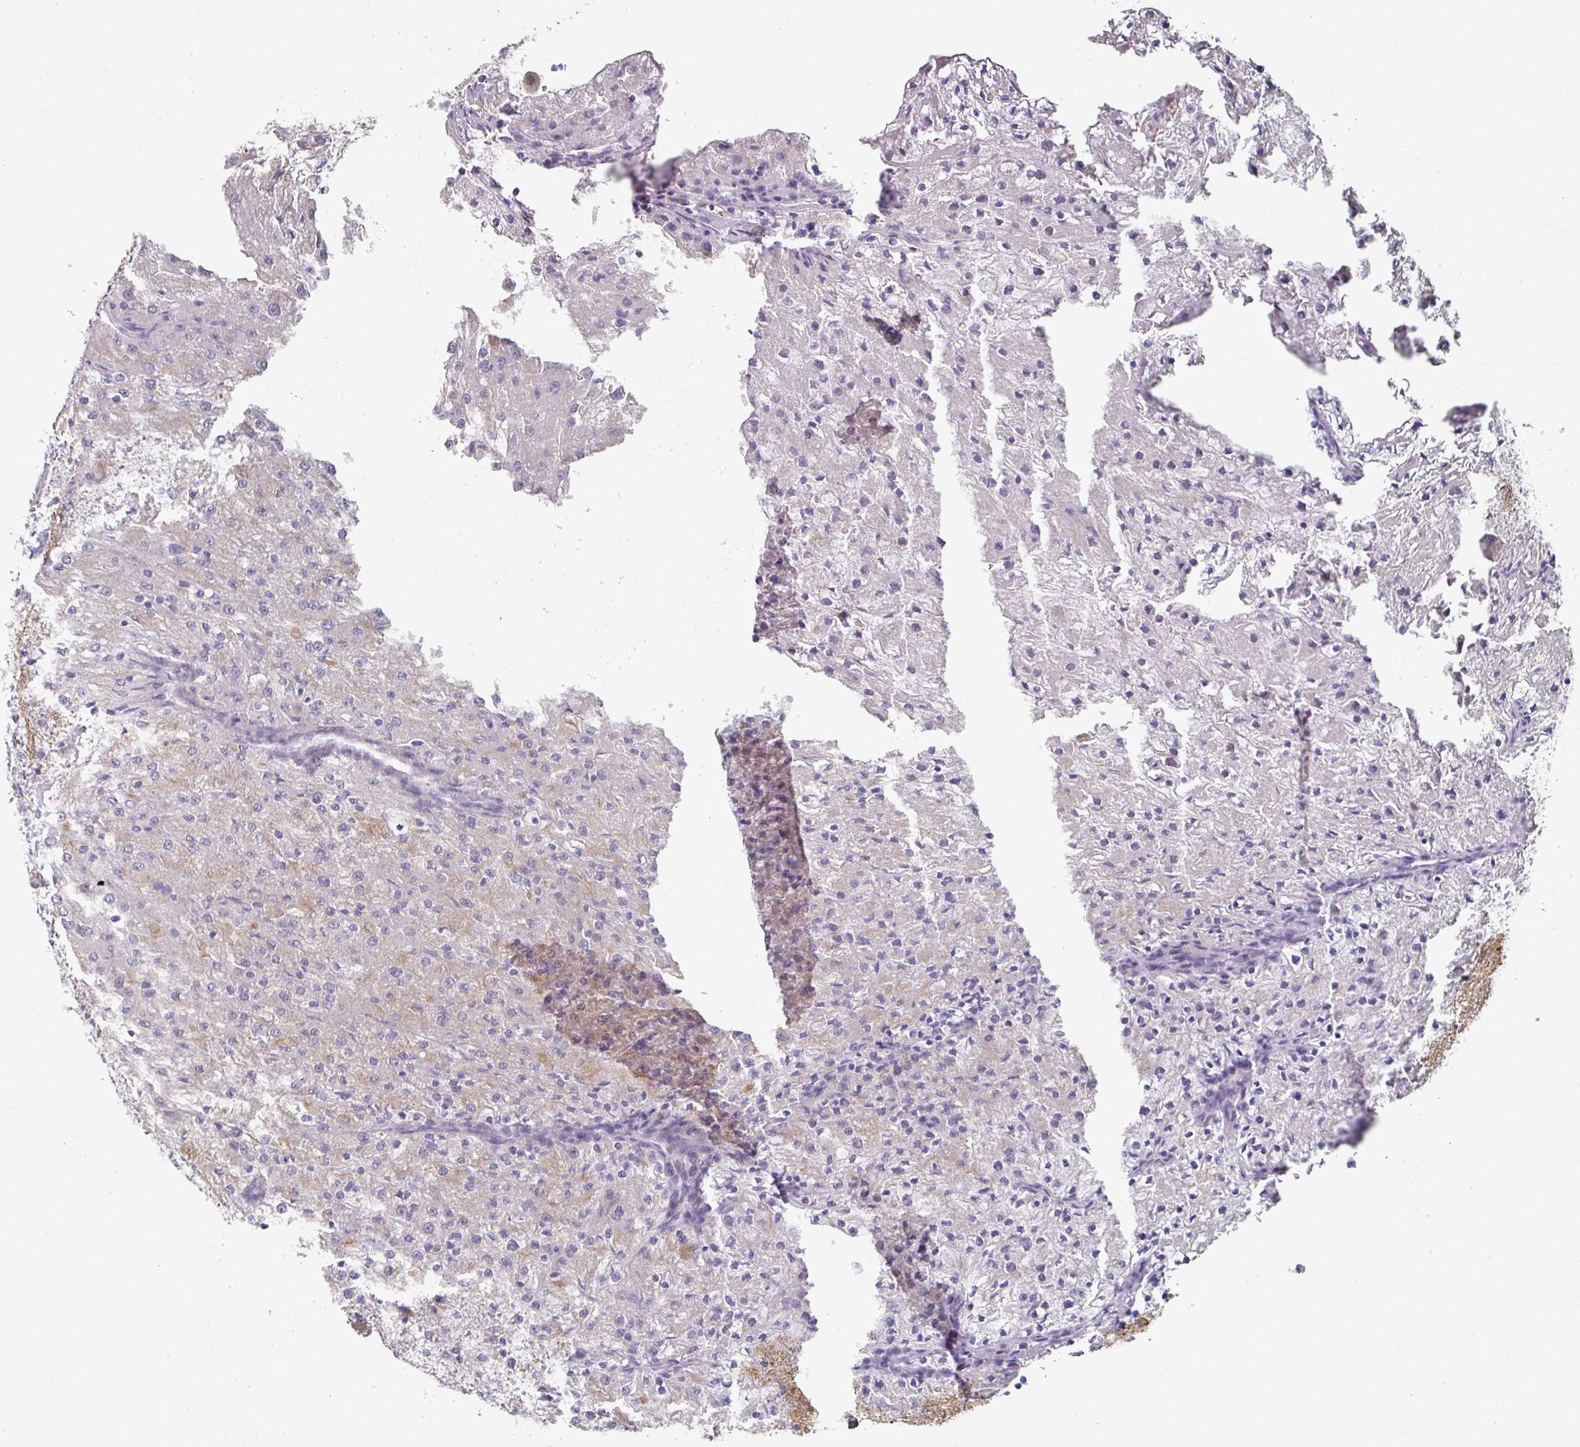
{"staining": {"intensity": "negative", "quantity": "none", "location": "none"}, "tissue": "renal cancer", "cell_type": "Tumor cells", "image_type": "cancer", "snomed": [{"axis": "morphology", "description": "Adenocarcinoma, NOS"}, {"axis": "topography", "description": "Kidney"}], "caption": "This is a image of immunohistochemistry (IHC) staining of adenocarcinoma (renal), which shows no expression in tumor cells. (DAB IHC, high magnification).", "gene": "WSB2", "patient": {"sex": "female", "age": 74}}